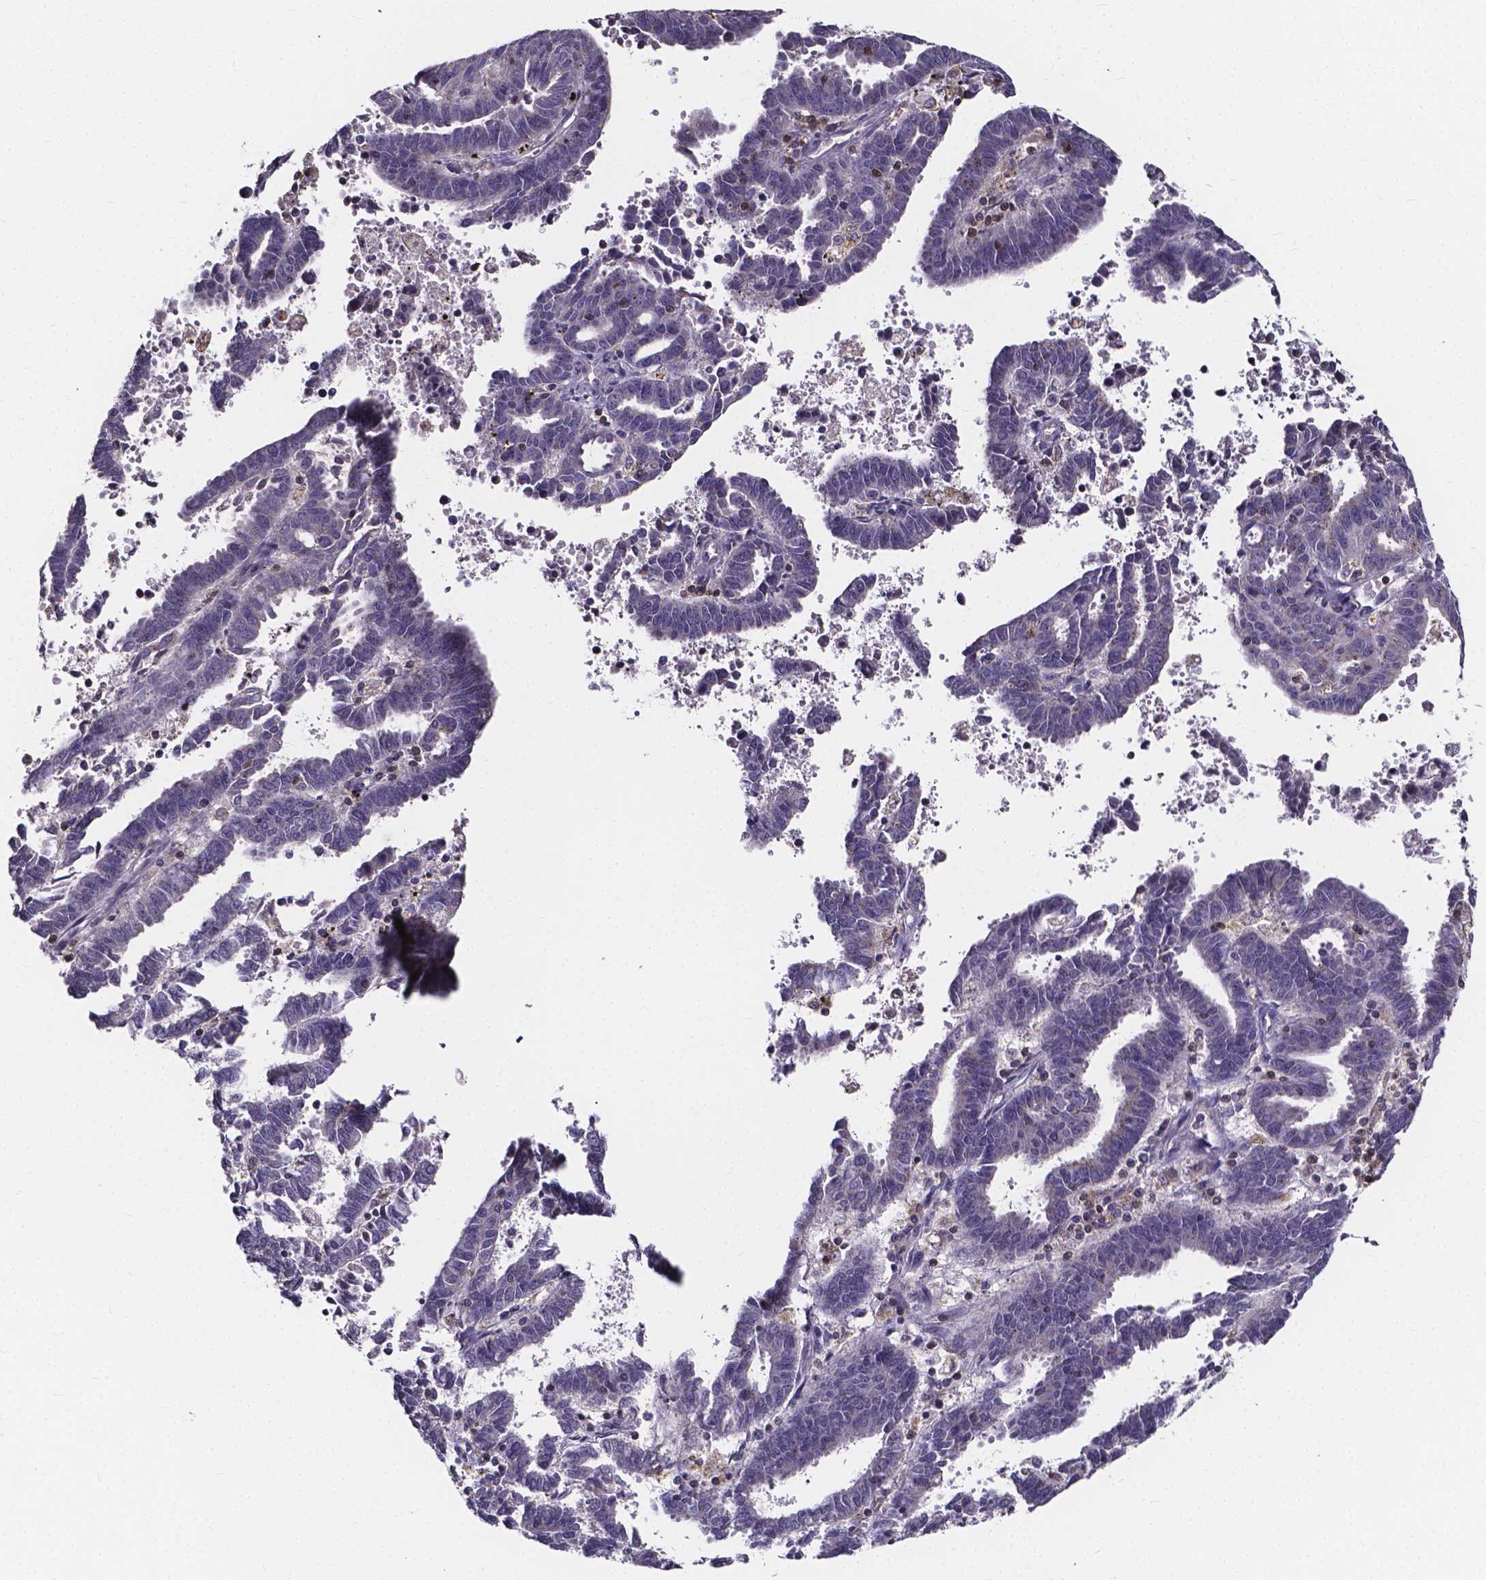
{"staining": {"intensity": "negative", "quantity": "none", "location": "none"}, "tissue": "endometrial cancer", "cell_type": "Tumor cells", "image_type": "cancer", "snomed": [{"axis": "morphology", "description": "Adenocarcinoma, NOS"}, {"axis": "topography", "description": "Uterus"}], "caption": "Protein analysis of endometrial cancer shows no significant positivity in tumor cells.", "gene": "THEMIS", "patient": {"sex": "female", "age": 83}}